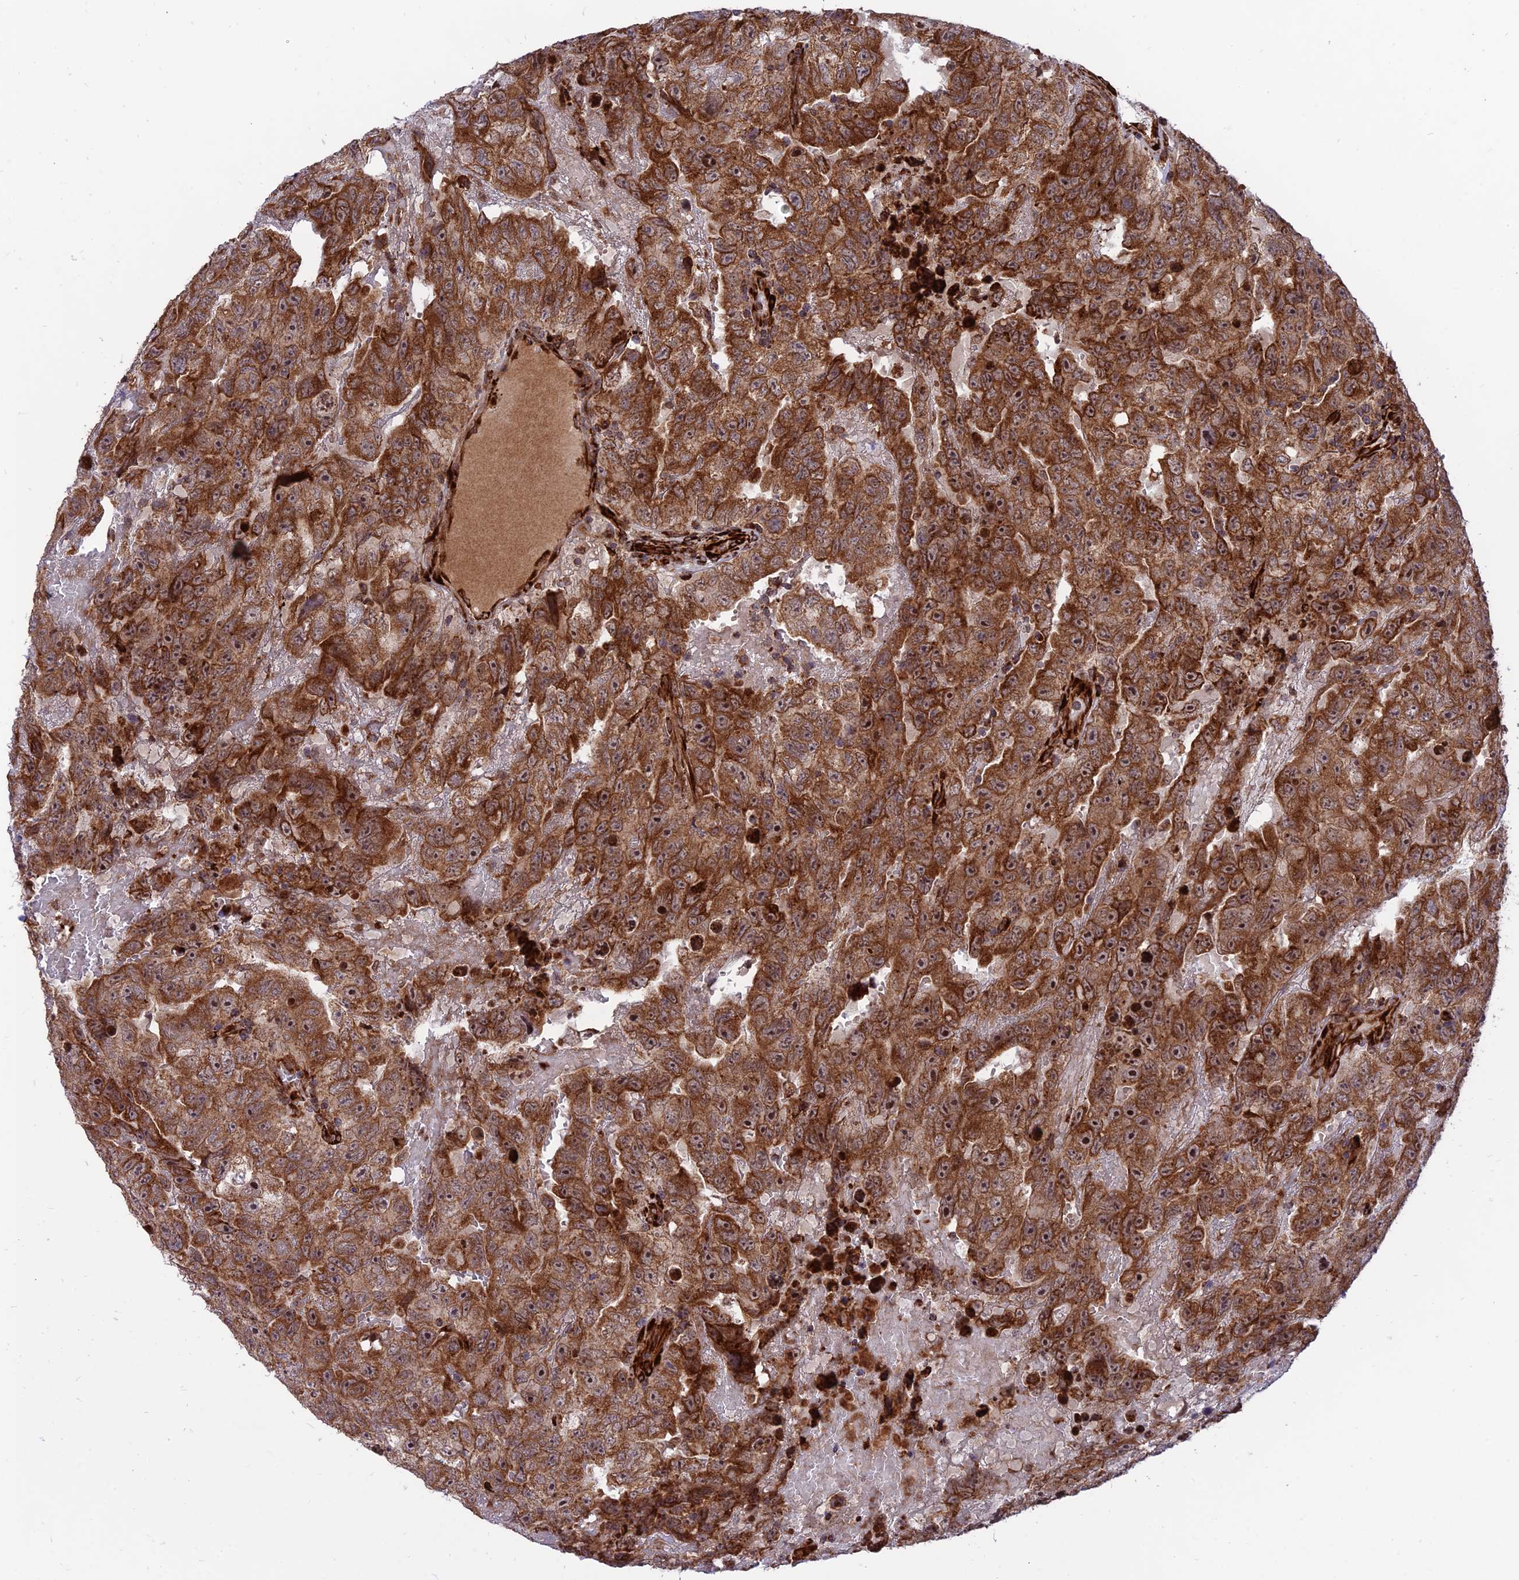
{"staining": {"intensity": "strong", "quantity": ">75%", "location": "cytoplasmic/membranous,nuclear"}, "tissue": "testis cancer", "cell_type": "Tumor cells", "image_type": "cancer", "snomed": [{"axis": "morphology", "description": "Carcinoma, Embryonal, NOS"}, {"axis": "topography", "description": "Testis"}], "caption": "High-magnification brightfield microscopy of testis cancer stained with DAB (3,3'-diaminobenzidine) (brown) and counterstained with hematoxylin (blue). tumor cells exhibit strong cytoplasmic/membranous and nuclear expression is identified in approximately>75% of cells.", "gene": "CRTAP", "patient": {"sex": "male", "age": 45}}